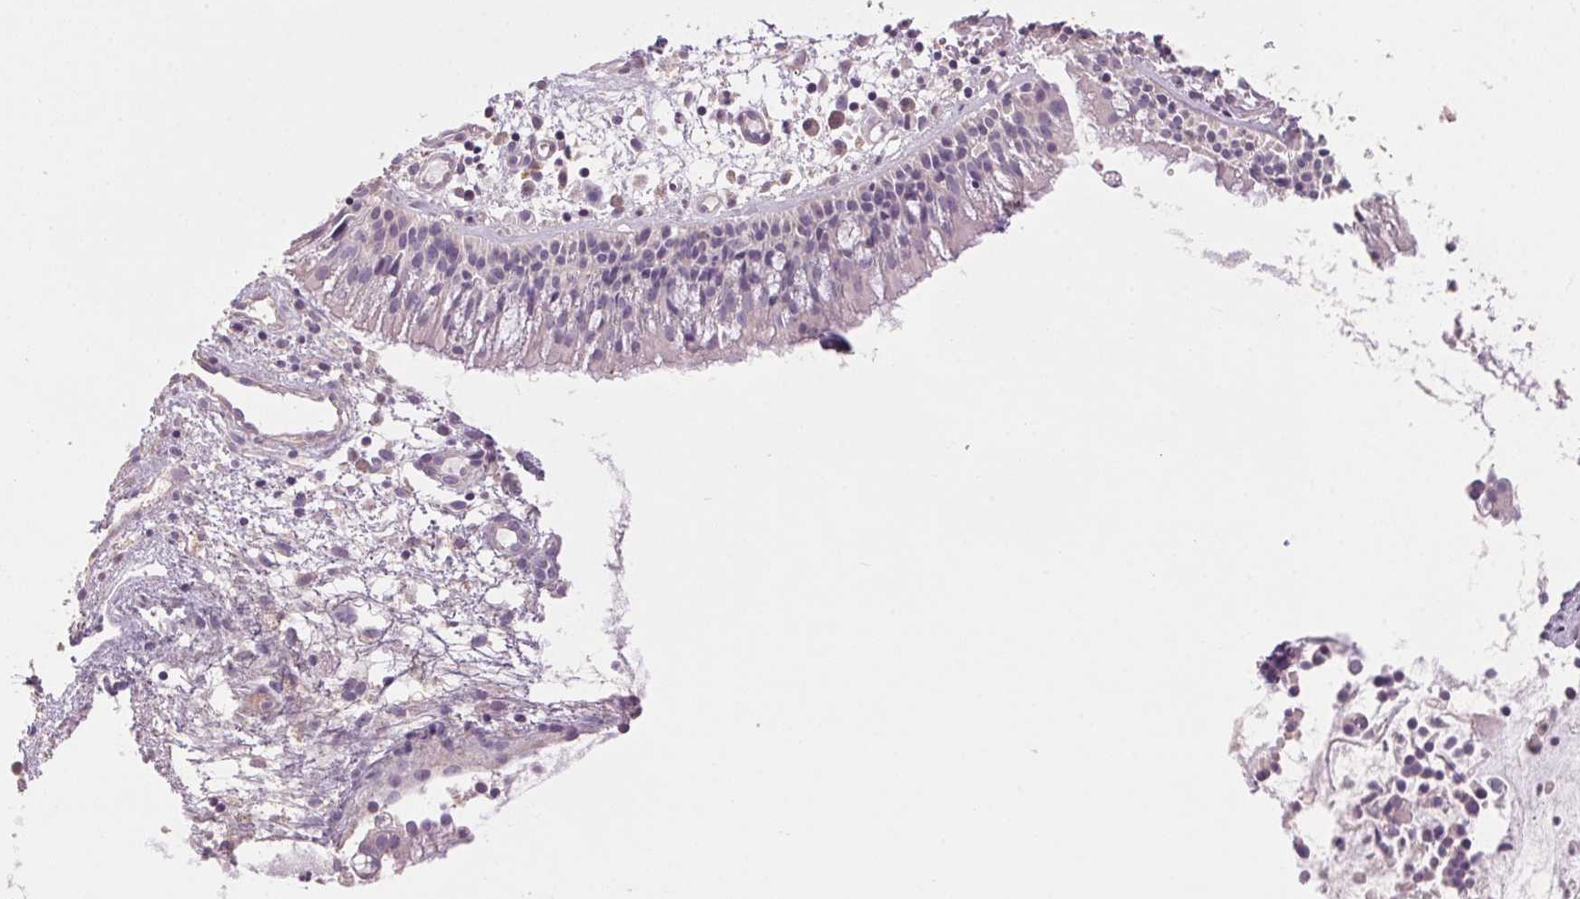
{"staining": {"intensity": "negative", "quantity": "none", "location": "none"}, "tissue": "nasopharynx", "cell_type": "Respiratory epithelial cells", "image_type": "normal", "snomed": [{"axis": "morphology", "description": "Normal tissue, NOS"}, {"axis": "topography", "description": "Nasopharynx"}], "caption": "Immunohistochemical staining of normal nasopharynx reveals no significant expression in respiratory epithelial cells.", "gene": "LYZL6", "patient": {"sex": "male", "age": 31}}